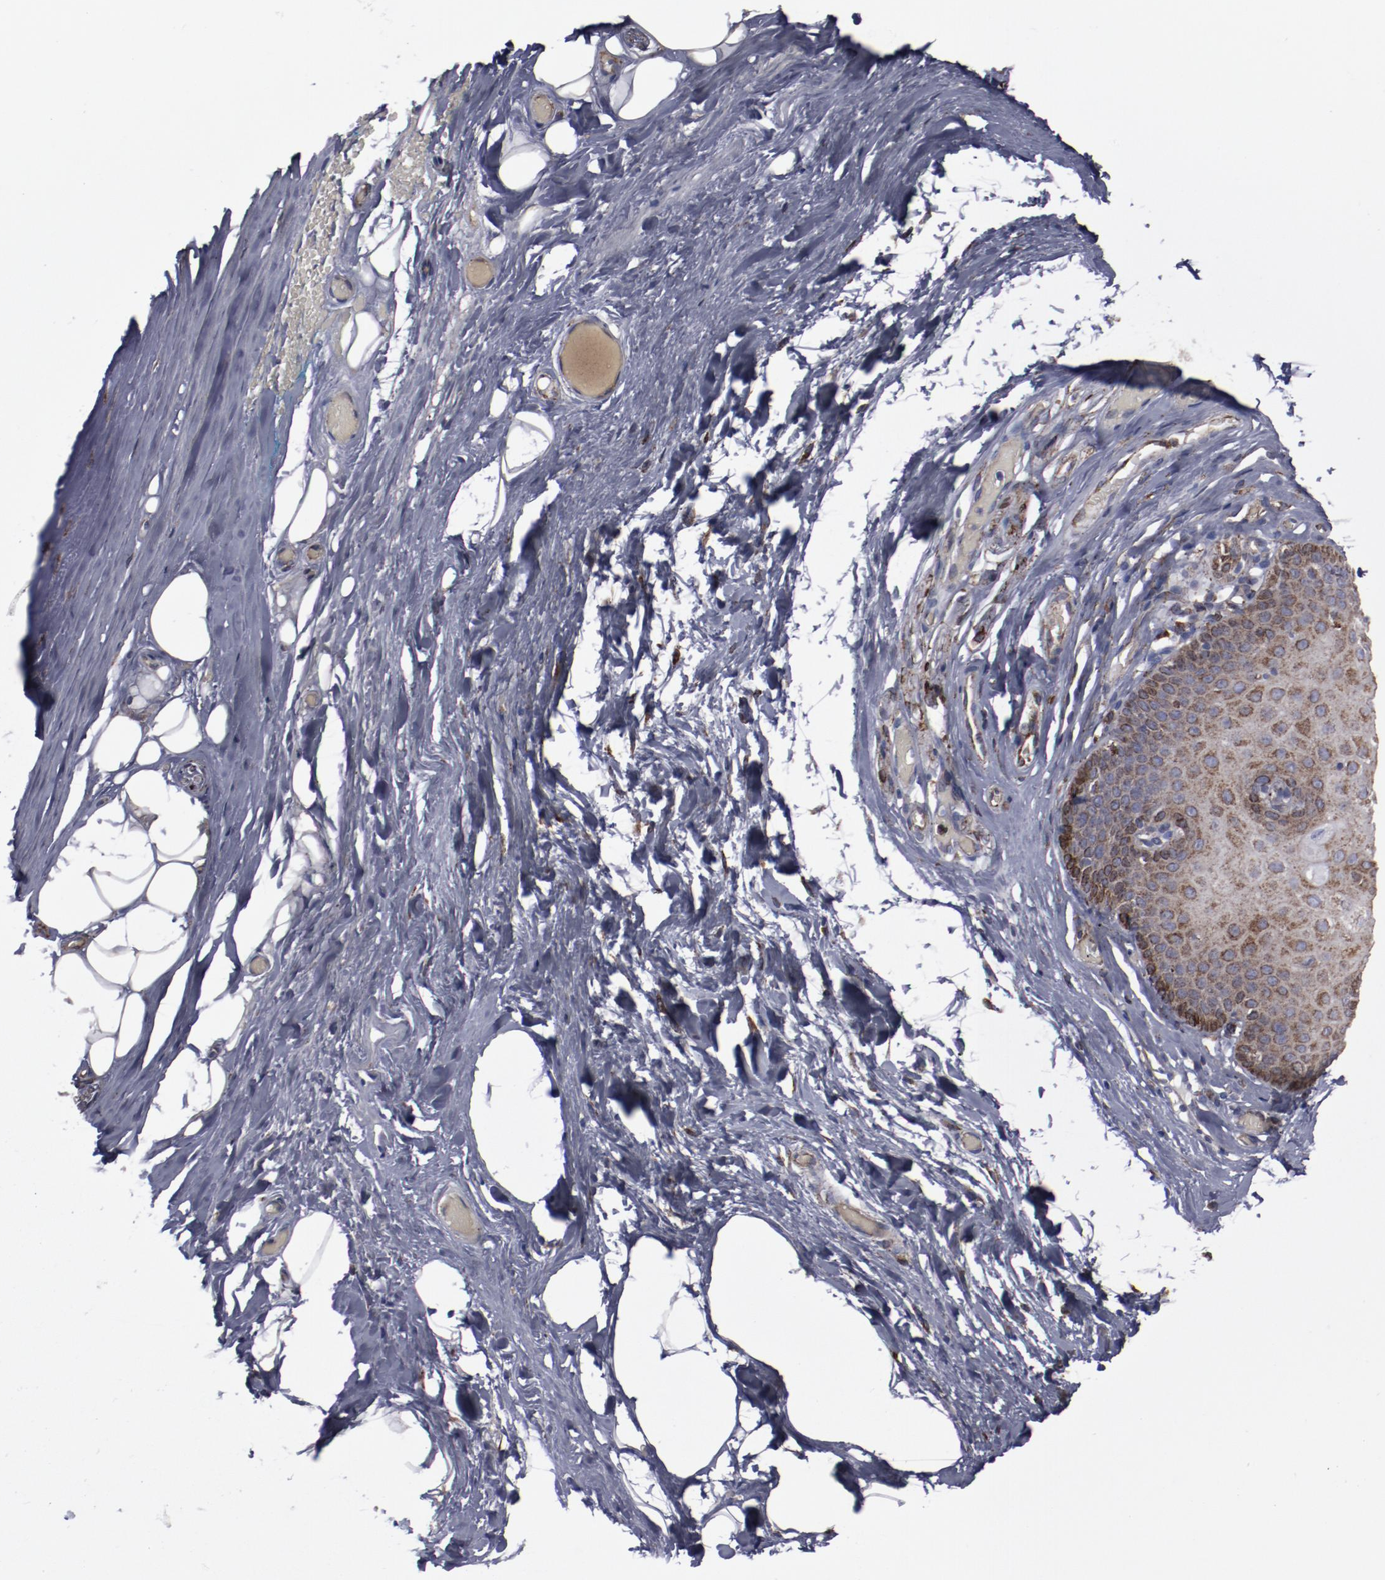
{"staining": {"intensity": "moderate", "quantity": ">75%", "location": "cytoplasmic/membranous"}, "tissue": "nasopharynx", "cell_type": "Respiratory epithelial cells", "image_type": "normal", "snomed": [{"axis": "morphology", "description": "Normal tissue, NOS"}, {"axis": "topography", "description": "Nasopharynx"}], "caption": "Immunohistochemistry (IHC) micrograph of normal nasopharynx stained for a protein (brown), which demonstrates medium levels of moderate cytoplasmic/membranous staining in approximately >75% of respiratory epithelial cells.", "gene": "ERLIN2", "patient": {"sex": "male", "age": 56}}